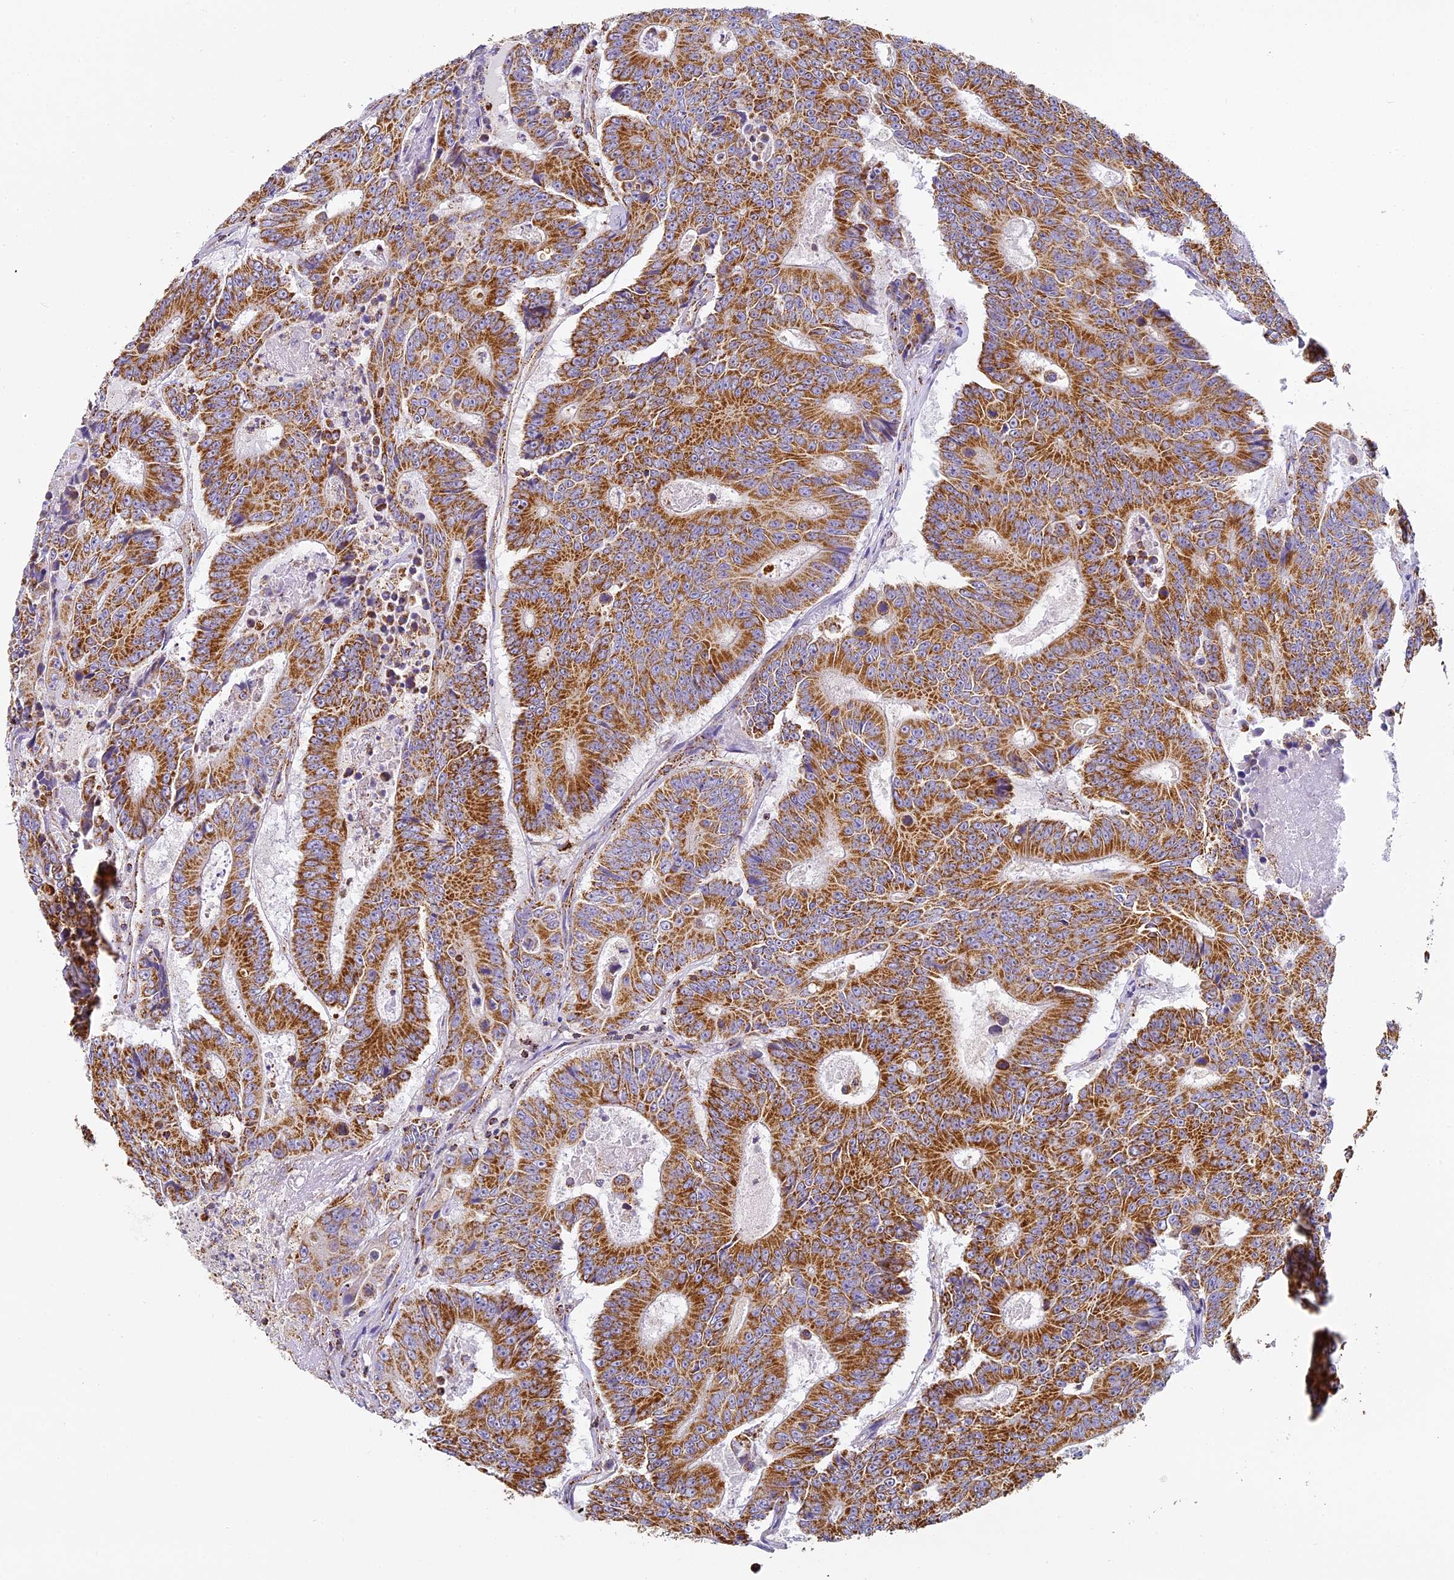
{"staining": {"intensity": "moderate", "quantity": ">75%", "location": "cytoplasmic/membranous"}, "tissue": "colorectal cancer", "cell_type": "Tumor cells", "image_type": "cancer", "snomed": [{"axis": "morphology", "description": "Adenocarcinoma, NOS"}, {"axis": "topography", "description": "Colon"}], "caption": "About >75% of tumor cells in colorectal adenocarcinoma display moderate cytoplasmic/membranous protein expression as visualized by brown immunohistochemical staining.", "gene": "STK17A", "patient": {"sex": "male", "age": 83}}